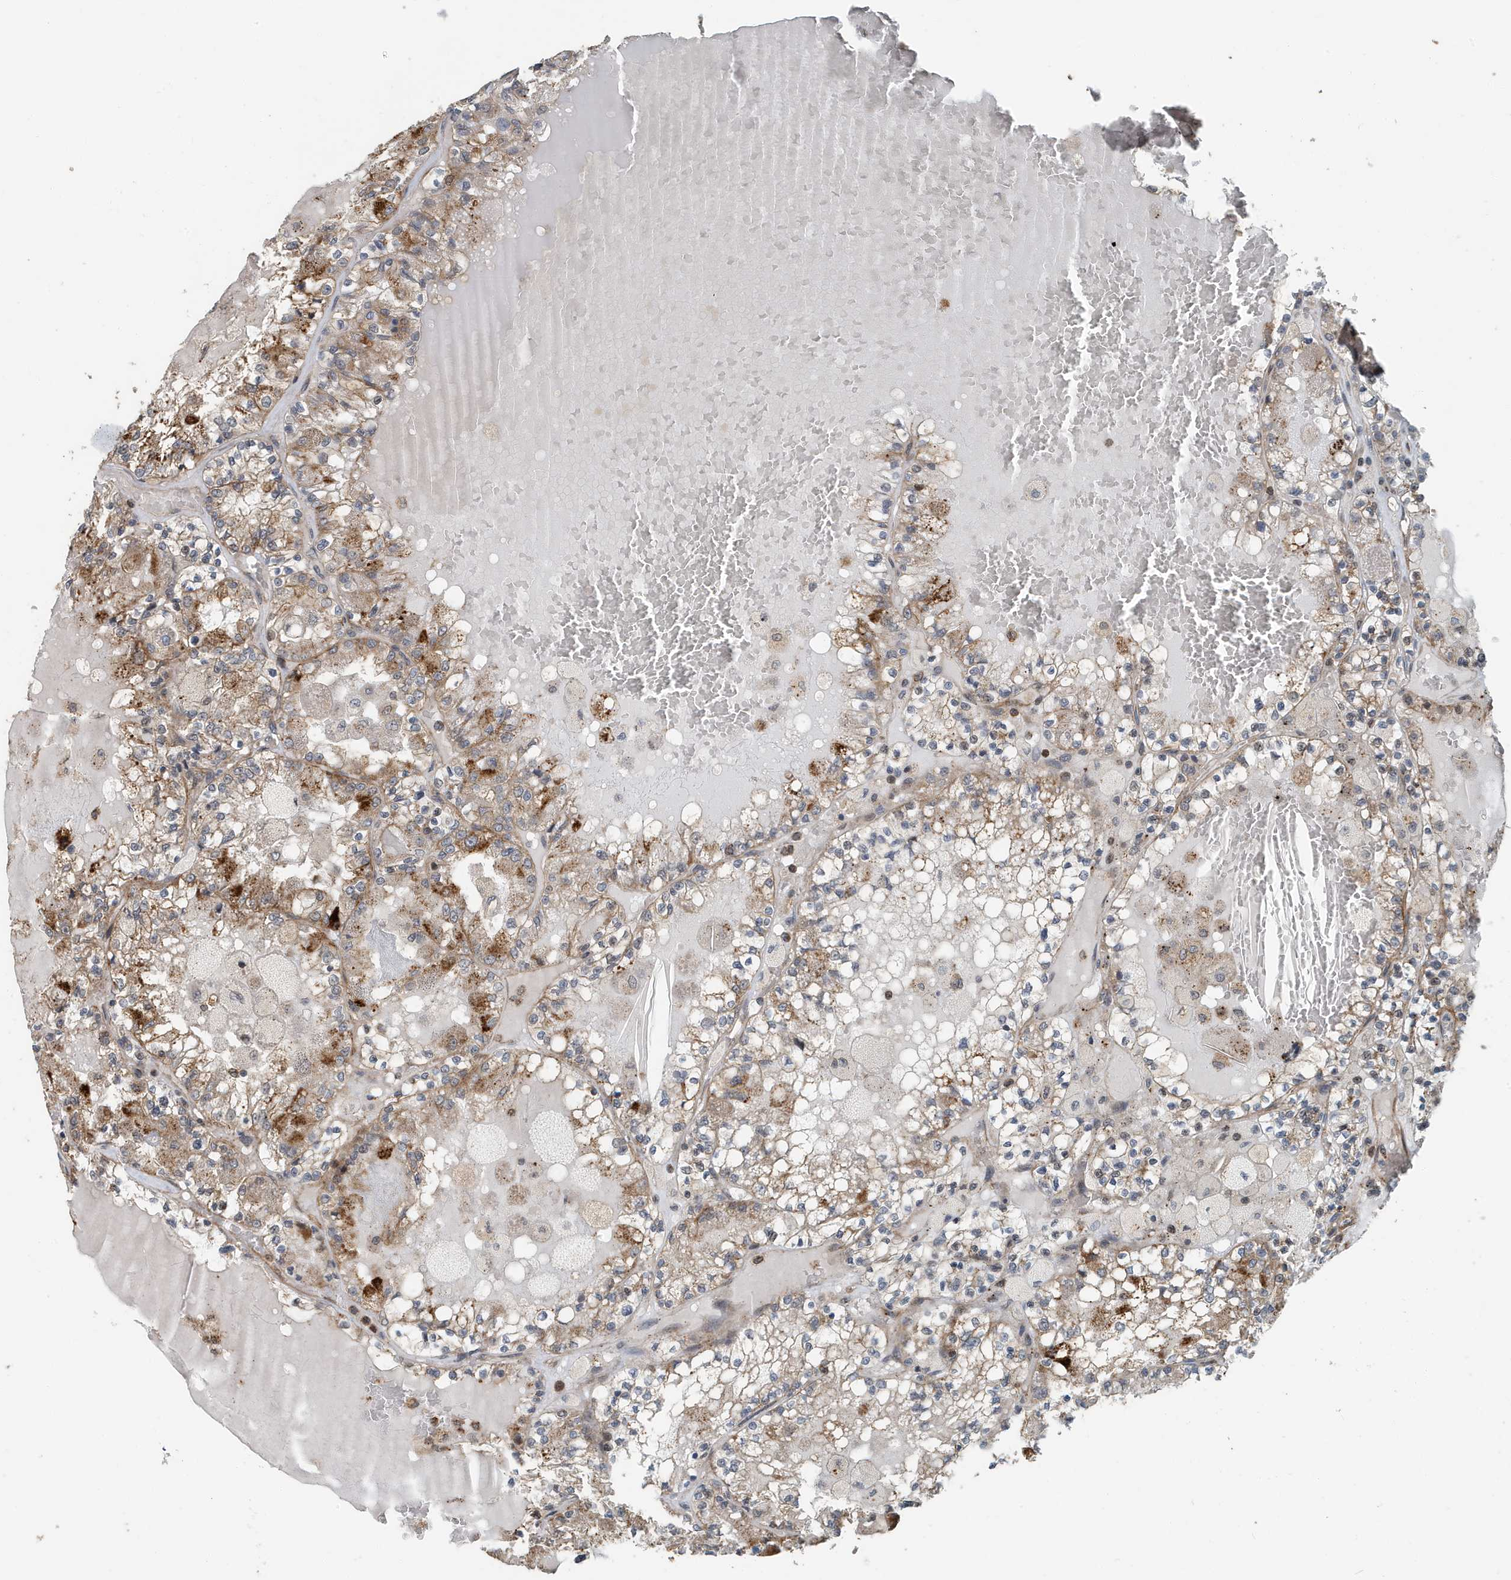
{"staining": {"intensity": "moderate", "quantity": ">75%", "location": "cytoplasmic/membranous"}, "tissue": "renal cancer", "cell_type": "Tumor cells", "image_type": "cancer", "snomed": [{"axis": "morphology", "description": "Adenocarcinoma, NOS"}, {"axis": "topography", "description": "Kidney"}], "caption": "Immunohistochemical staining of human adenocarcinoma (renal) shows moderate cytoplasmic/membranous protein positivity in about >75% of tumor cells.", "gene": "KIF15", "patient": {"sex": "female", "age": 56}}